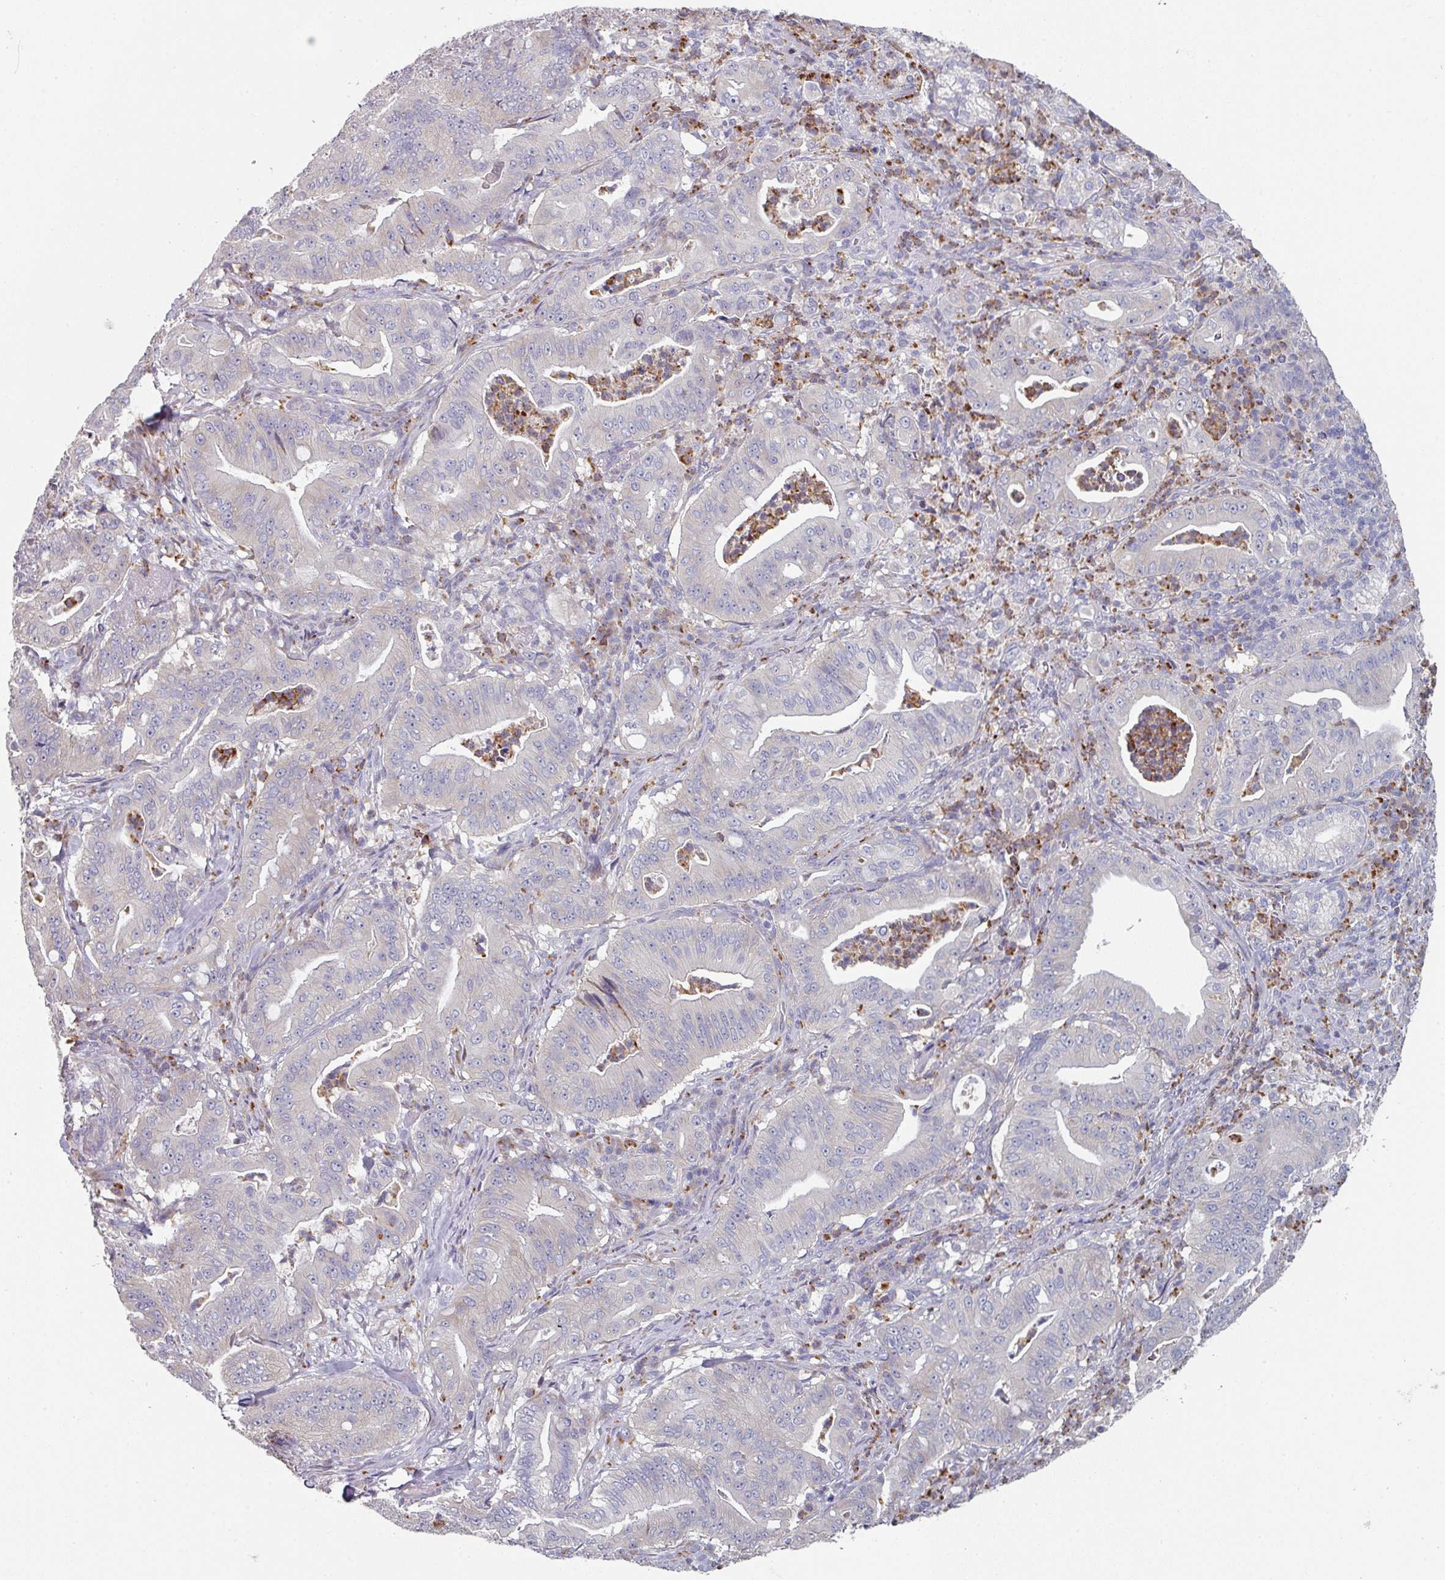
{"staining": {"intensity": "negative", "quantity": "none", "location": "none"}, "tissue": "pancreatic cancer", "cell_type": "Tumor cells", "image_type": "cancer", "snomed": [{"axis": "morphology", "description": "Adenocarcinoma, NOS"}, {"axis": "topography", "description": "Pancreas"}], "caption": "This micrograph is of pancreatic adenocarcinoma stained with immunohistochemistry to label a protein in brown with the nuclei are counter-stained blue. There is no staining in tumor cells. (DAB (3,3'-diaminobenzidine) IHC, high magnification).", "gene": "PRAMEF8", "patient": {"sex": "male", "age": 71}}